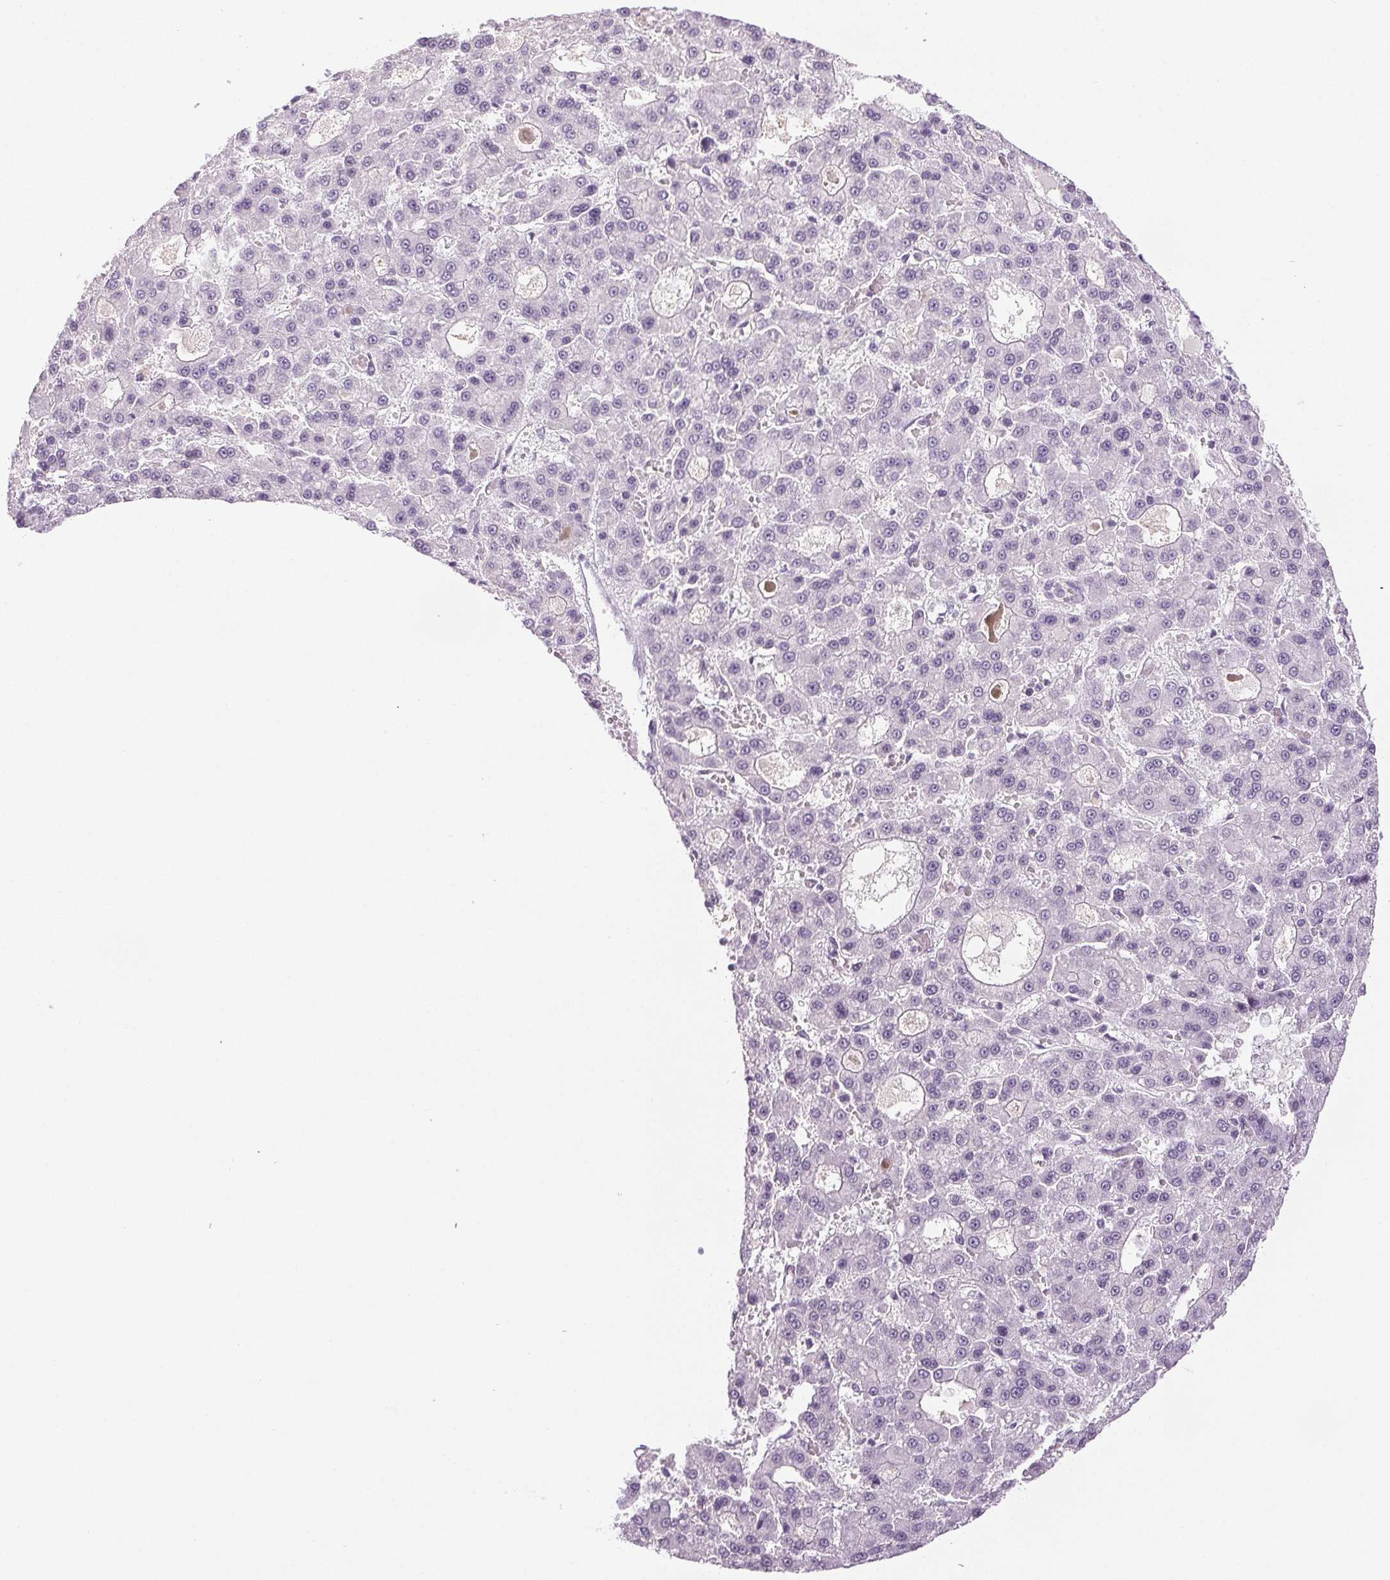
{"staining": {"intensity": "negative", "quantity": "none", "location": "none"}, "tissue": "liver cancer", "cell_type": "Tumor cells", "image_type": "cancer", "snomed": [{"axis": "morphology", "description": "Carcinoma, Hepatocellular, NOS"}, {"axis": "topography", "description": "Liver"}], "caption": "Immunohistochemistry (IHC) of hepatocellular carcinoma (liver) shows no staining in tumor cells.", "gene": "DNAJC6", "patient": {"sex": "male", "age": 70}}